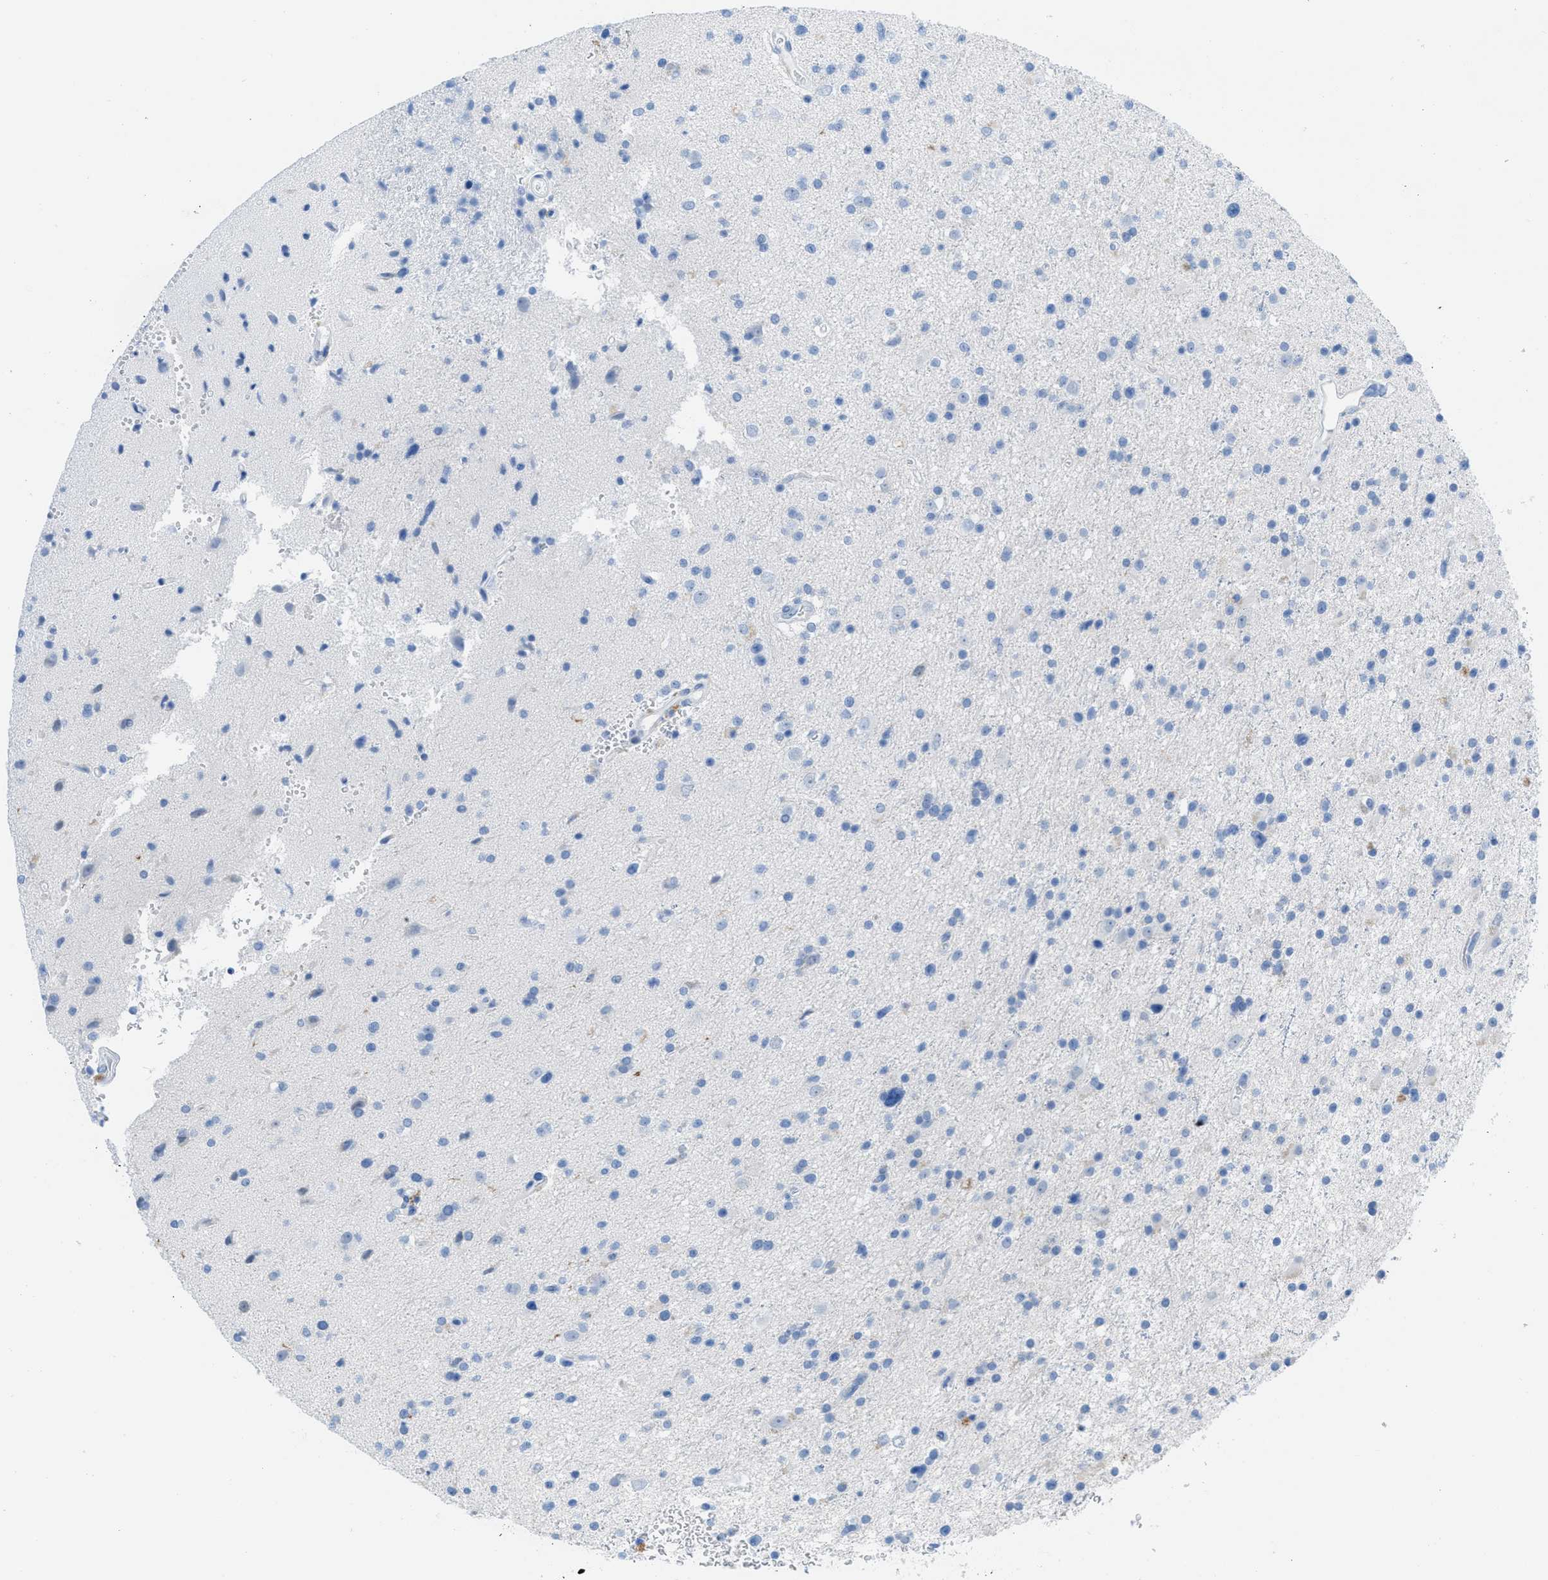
{"staining": {"intensity": "negative", "quantity": "none", "location": "none"}, "tissue": "glioma", "cell_type": "Tumor cells", "image_type": "cancer", "snomed": [{"axis": "morphology", "description": "Glioma, malignant, High grade"}, {"axis": "topography", "description": "Brain"}], "caption": "Malignant glioma (high-grade) was stained to show a protein in brown. There is no significant positivity in tumor cells.", "gene": "TCL1A", "patient": {"sex": "male", "age": 33}}